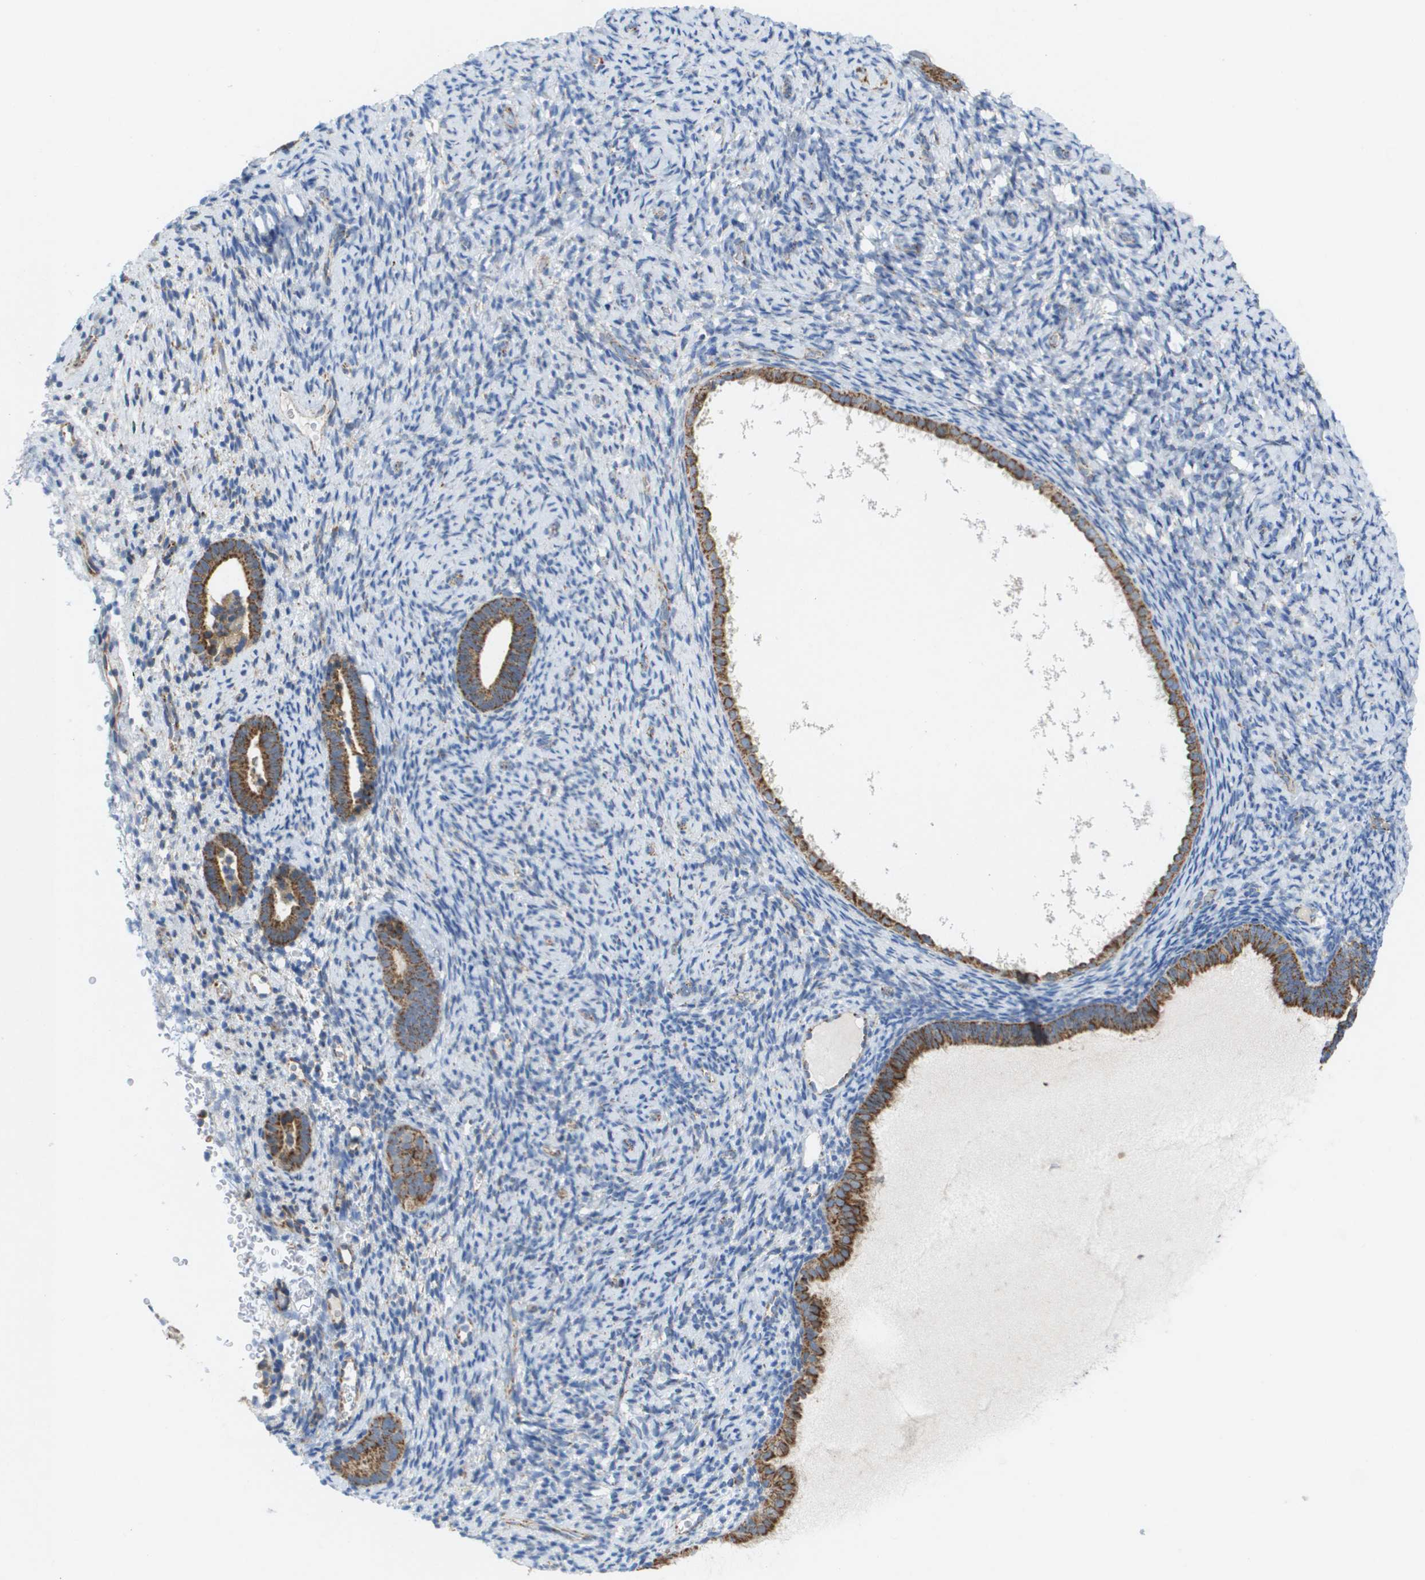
{"staining": {"intensity": "negative", "quantity": "none", "location": "none"}, "tissue": "endometrium", "cell_type": "Cells in endometrial stroma", "image_type": "normal", "snomed": [{"axis": "morphology", "description": "Normal tissue, NOS"}, {"axis": "topography", "description": "Endometrium"}], "caption": "DAB immunohistochemical staining of normal endometrium reveals no significant positivity in cells in endometrial stroma. (Brightfield microscopy of DAB (3,3'-diaminobenzidine) immunohistochemistry at high magnification).", "gene": "FIS1", "patient": {"sex": "female", "age": 51}}